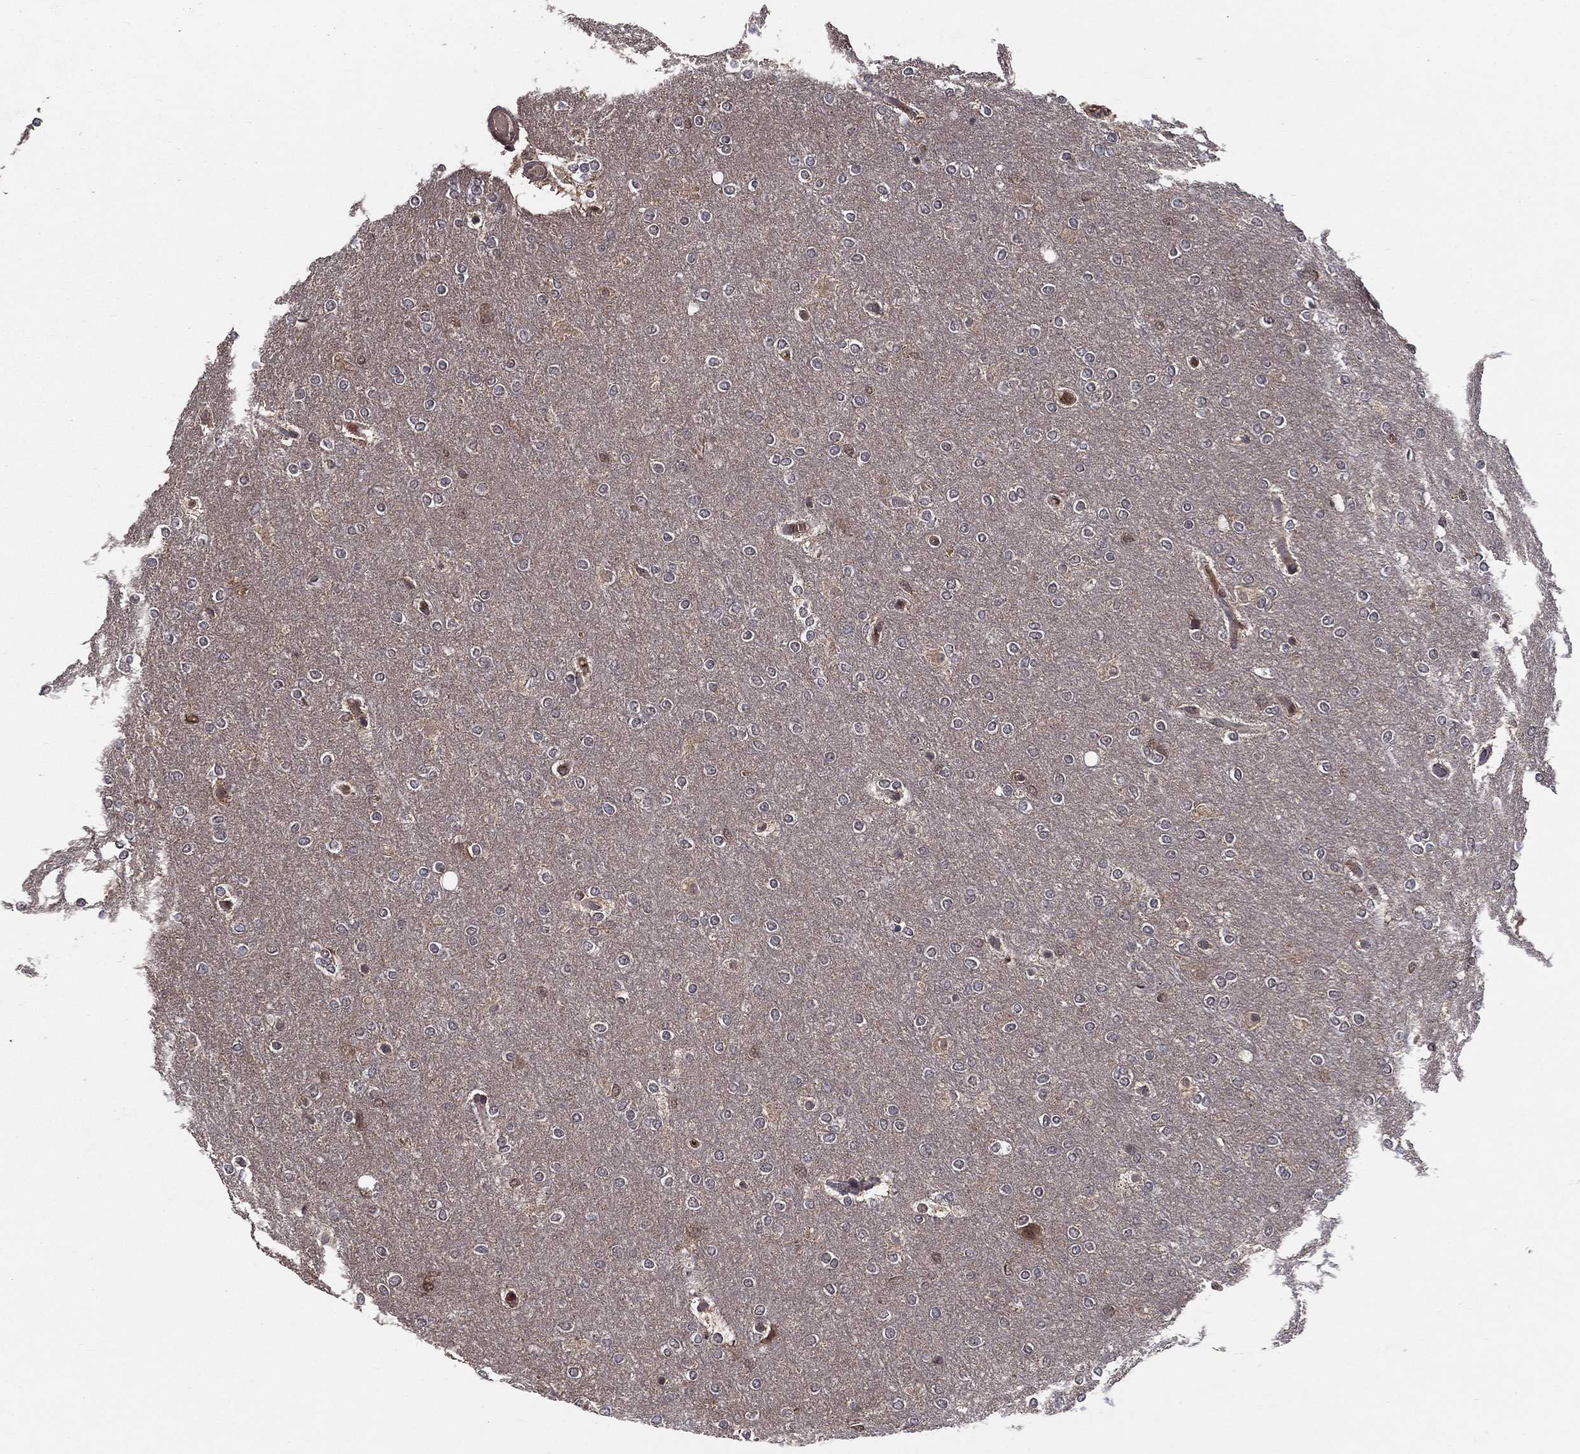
{"staining": {"intensity": "weak", "quantity": "<25%", "location": "cytoplasmic/membranous,nuclear"}, "tissue": "glioma", "cell_type": "Tumor cells", "image_type": "cancer", "snomed": [{"axis": "morphology", "description": "Glioma, malignant, High grade"}, {"axis": "topography", "description": "Brain"}], "caption": "Histopathology image shows no protein positivity in tumor cells of glioma tissue. Nuclei are stained in blue.", "gene": "CARM1", "patient": {"sex": "female", "age": 61}}